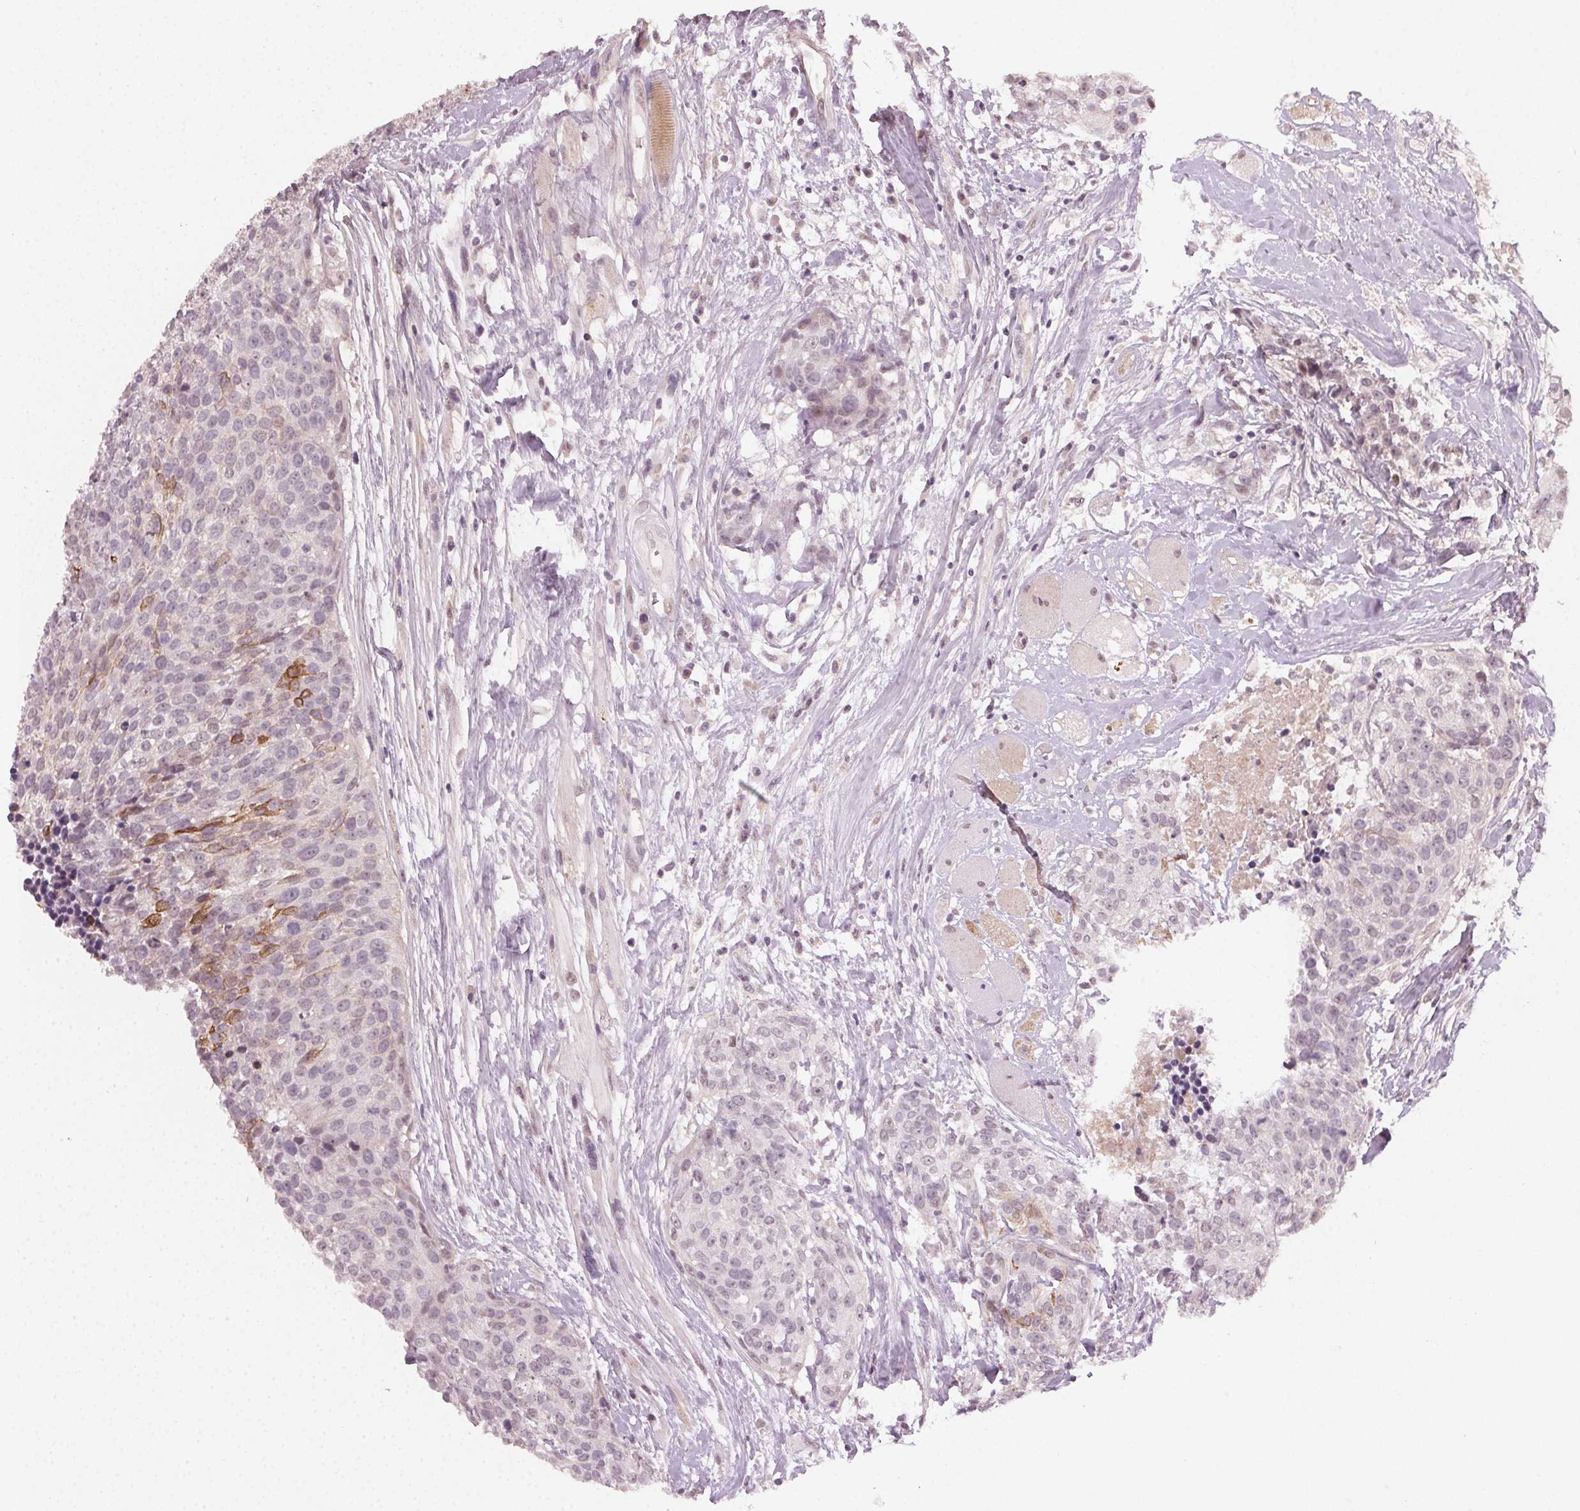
{"staining": {"intensity": "moderate", "quantity": "<25%", "location": "cytoplasmic/membranous"}, "tissue": "head and neck cancer", "cell_type": "Tumor cells", "image_type": "cancer", "snomed": [{"axis": "morphology", "description": "Squamous cell carcinoma, NOS"}, {"axis": "topography", "description": "Oral tissue"}, {"axis": "topography", "description": "Head-Neck"}], "caption": "Approximately <25% of tumor cells in human squamous cell carcinoma (head and neck) show moderate cytoplasmic/membranous protein positivity as visualized by brown immunohistochemical staining.", "gene": "TUB", "patient": {"sex": "male", "age": 64}}